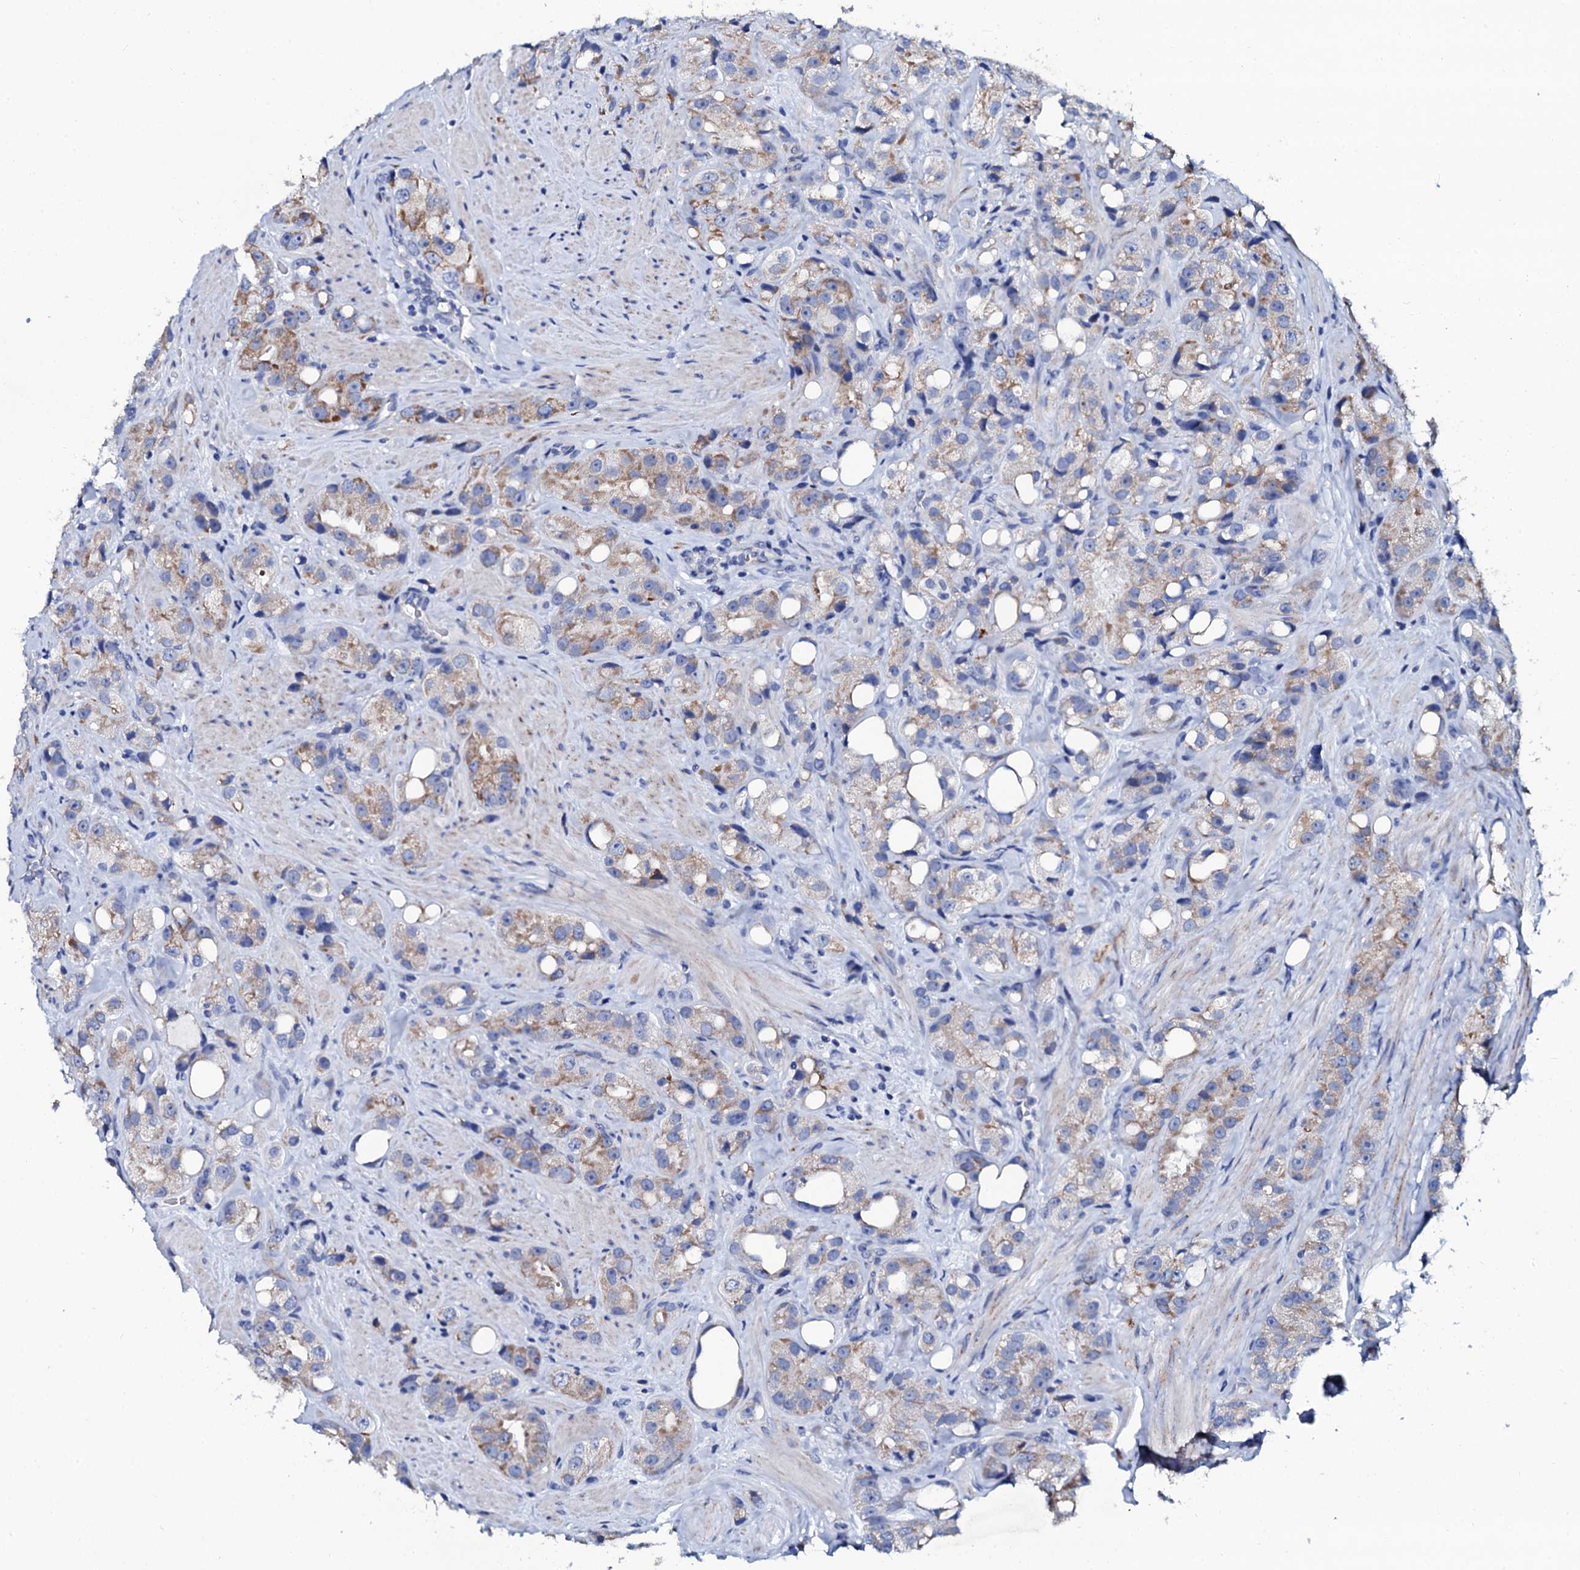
{"staining": {"intensity": "moderate", "quantity": ">75%", "location": "cytoplasmic/membranous"}, "tissue": "prostate cancer", "cell_type": "Tumor cells", "image_type": "cancer", "snomed": [{"axis": "morphology", "description": "Adenocarcinoma, NOS"}, {"axis": "topography", "description": "Prostate"}], "caption": "Tumor cells reveal medium levels of moderate cytoplasmic/membranous staining in about >75% of cells in human prostate cancer.", "gene": "SLC37A4", "patient": {"sex": "male", "age": 79}}